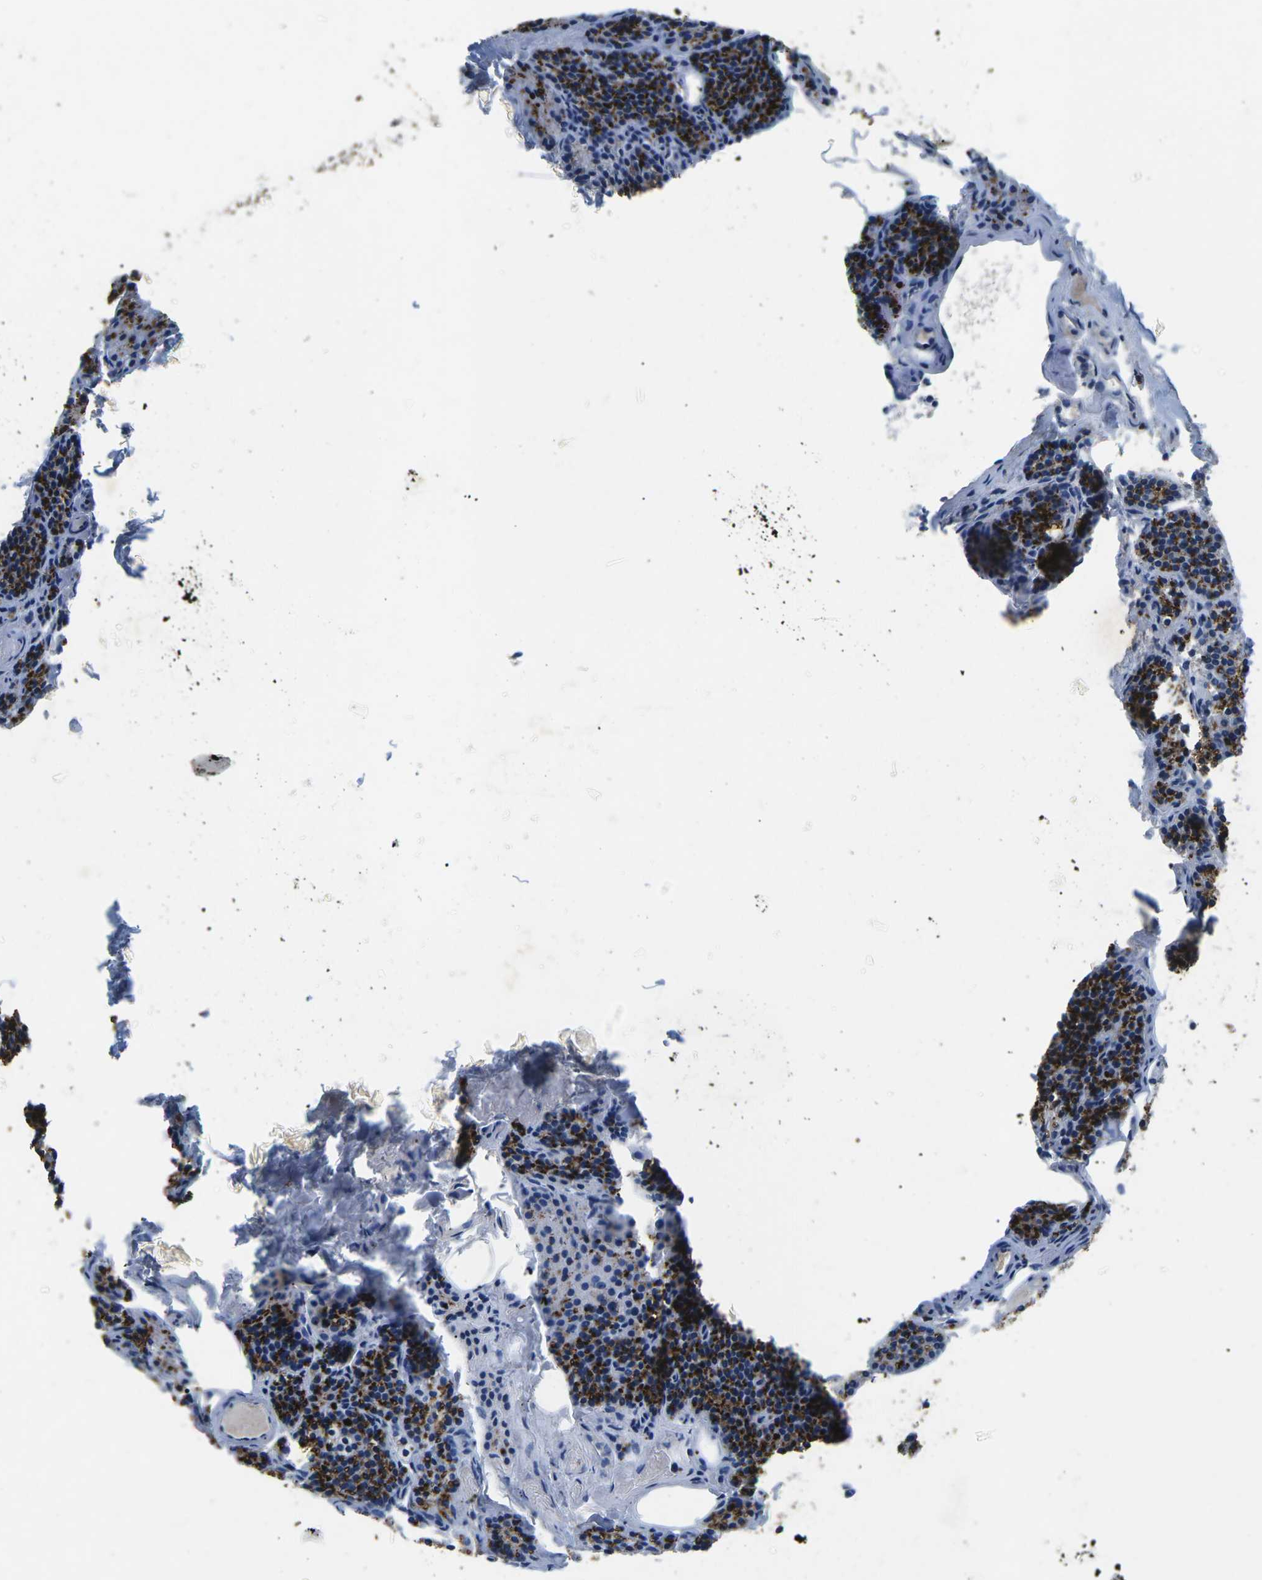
{"staining": {"intensity": "strong", "quantity": ">75%", "location": "cytoplasmic/membranous"}, "tissue": "parathyroid gland", "cell_type": "Glandular cells", "image_type": "normal", "snomed": [{"axis": "morphology", "description": "Normal tissue, NOS"}, {"axis": "morphology", "description": "Adenoma, NOS"}, {"axis": "topography", "description": "Parathyroid gland"}], "caption": "Immunohistochemistry (IHC) of normal human parathyroid gland demonstrates high levels of strong cytoplasmic/membranous positivity in approximately >75% of glandular cells. Nuclei are stained in blue.", "gene": "PDCD6IP", "patient": {"sex": "female", "age": 74}}